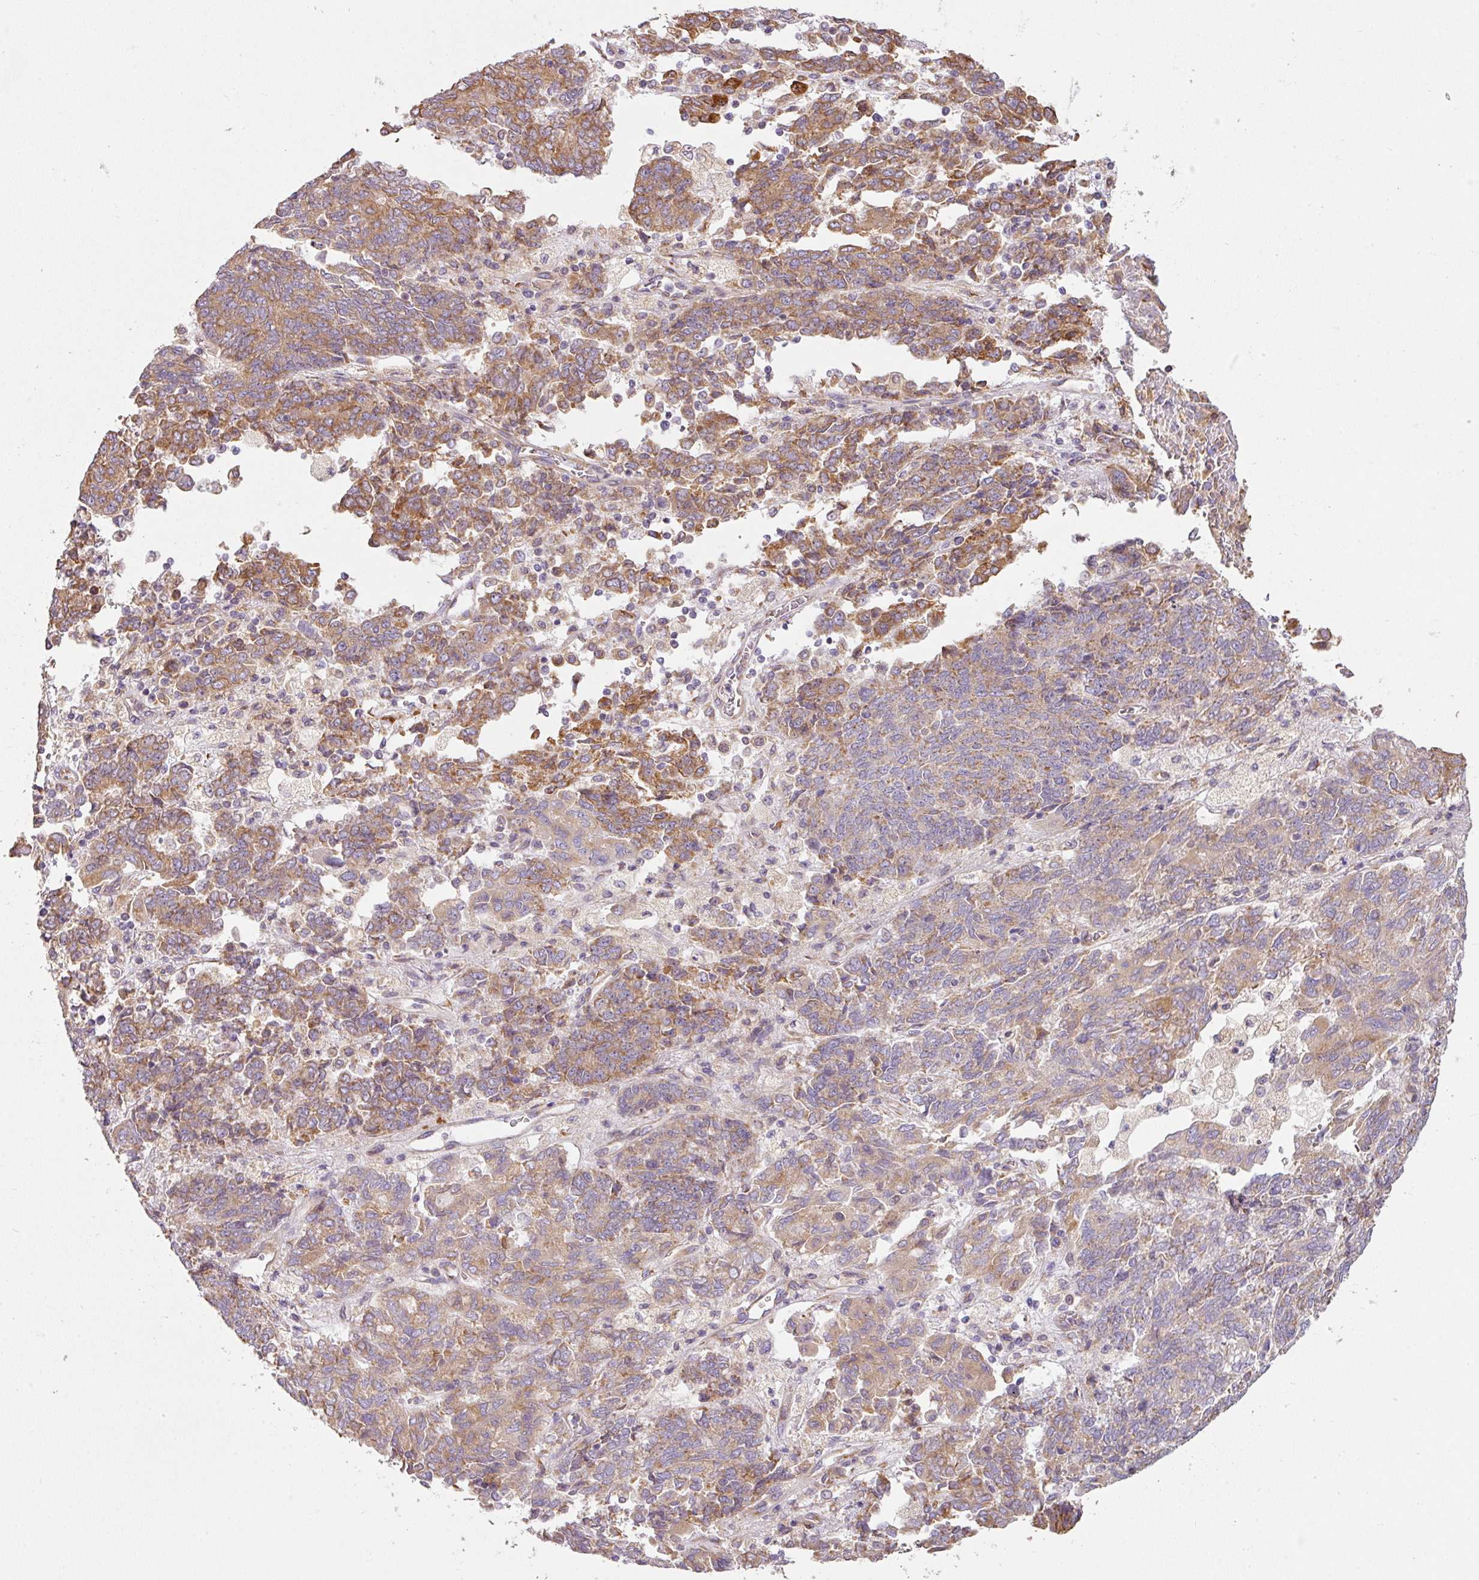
{"staining": {"intensity": "moderate", "quantity": "25%-75%", "location": "cytoplasmic/membranous"}, "tissue": "endometrial cancer", "cell_type": "Tumor cells", "image_type": "cancer", "snomed": [{"axis": "morphology", "description": "Adenocarcinoma, NOS"}, {"axis": "topography", "description": "Endometrium"}], "caption": "Protein analysis of endometrial cancer (adenocarcinoma) tissue shows moderate cytoplasmic/membranous positivity in approximately 25%-75% of tumor cells.", "gene": "MORN4", "patient": {"sex": "female", "age": 80}}